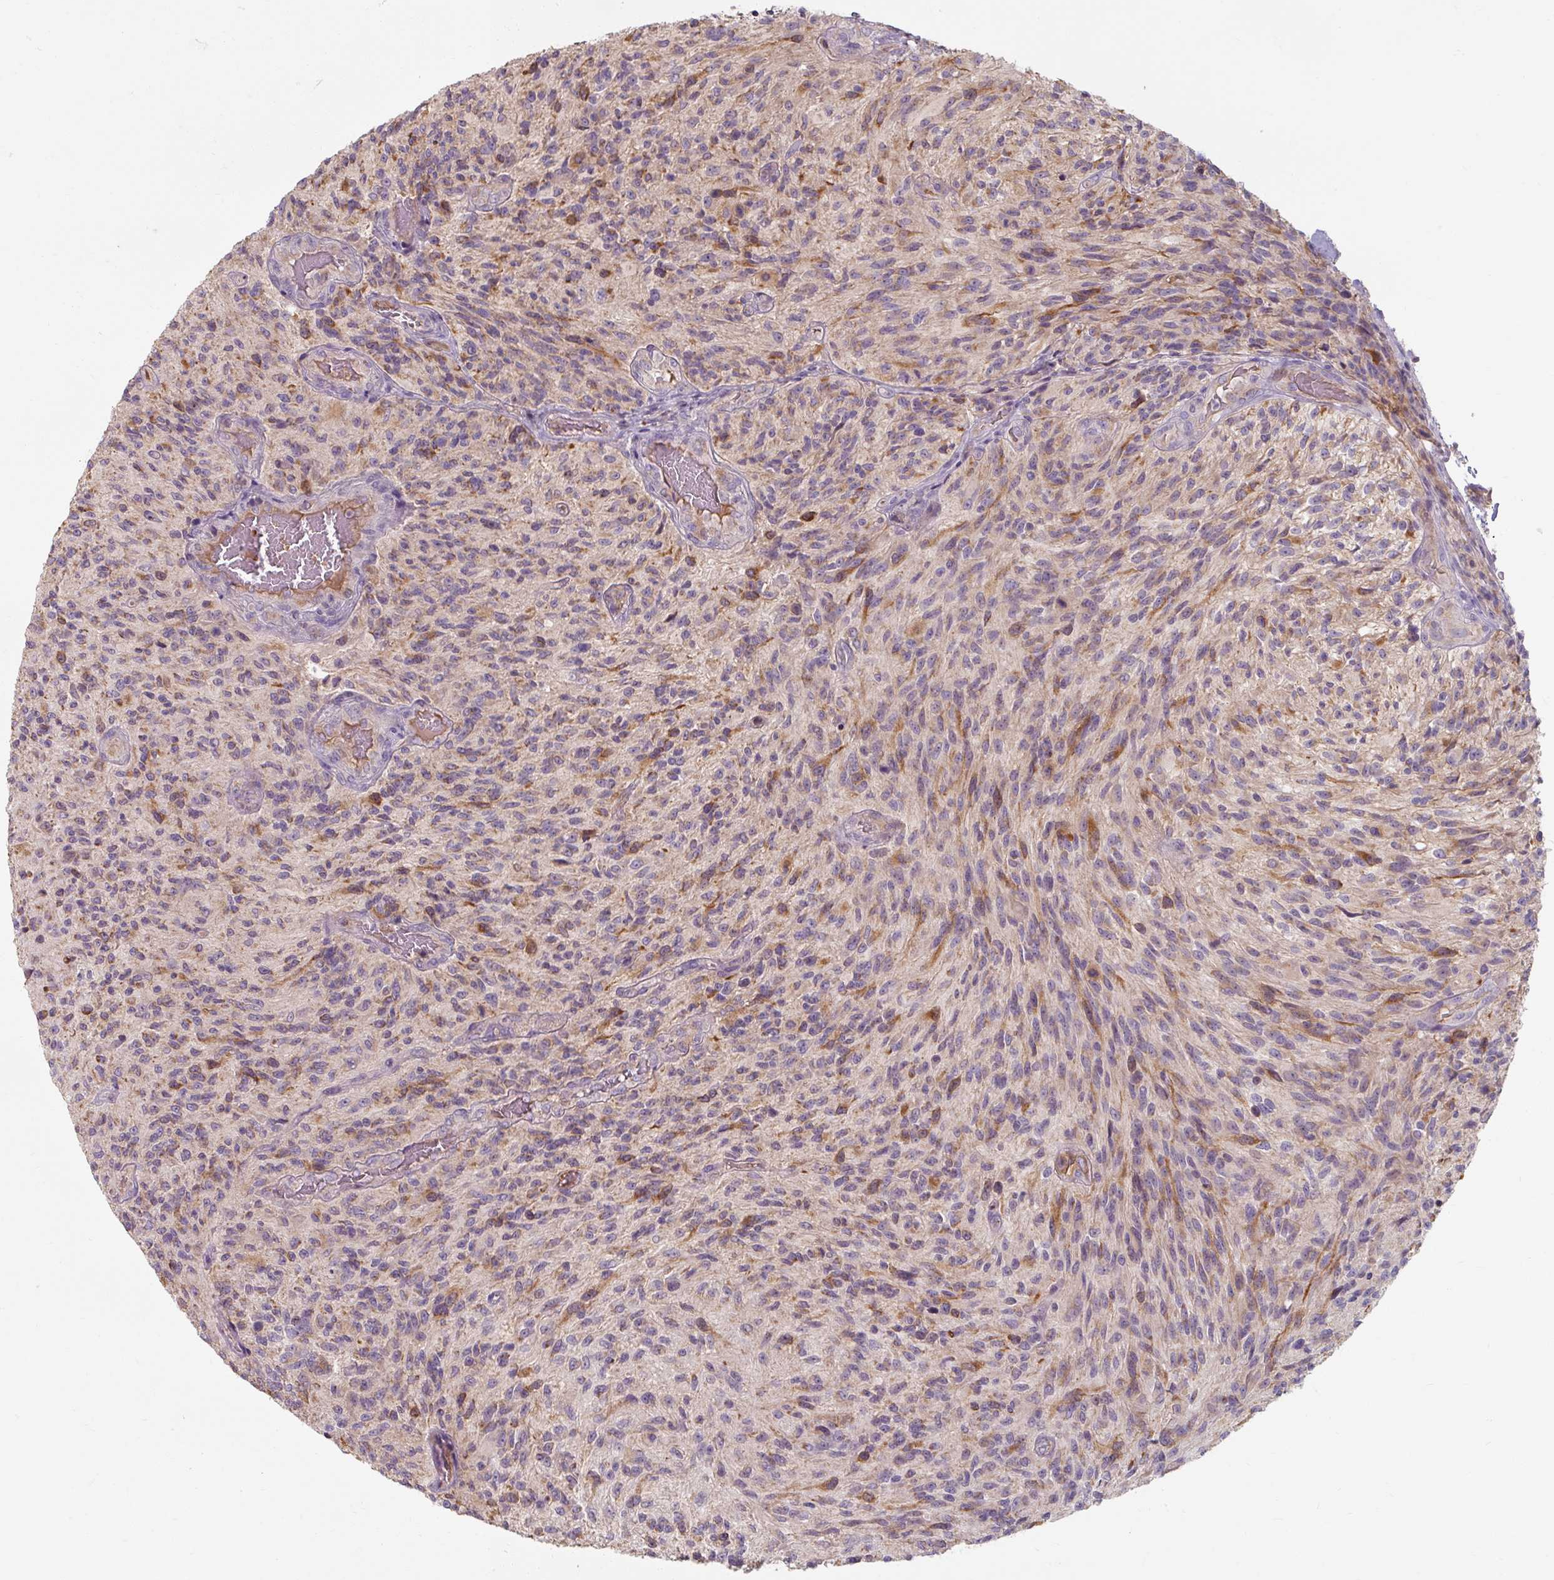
{"staining": {"intensity": "moderate", "quantity": "<25%", "location": "cytoplasmic/membranous"}, "tissue": "glioma", "cell_type": "Tumor cells", "image_type": "cancer", "snomed": [{"axis": "morphology", "description": "Normal tissue, NOS"}, {"axis": "morphology", "description": "Glioma, malignant, High grade"}, {"axis": "topography", "description": "Cerebral cortex"}], "caption": "Immunohistochemical staining of glioma shows low levels of moderate cytoplasmic/membranous positivity in about <25% of tumor cells.", "gene": "TSEN54", "patient": {"sex": "male", "age": 56}}